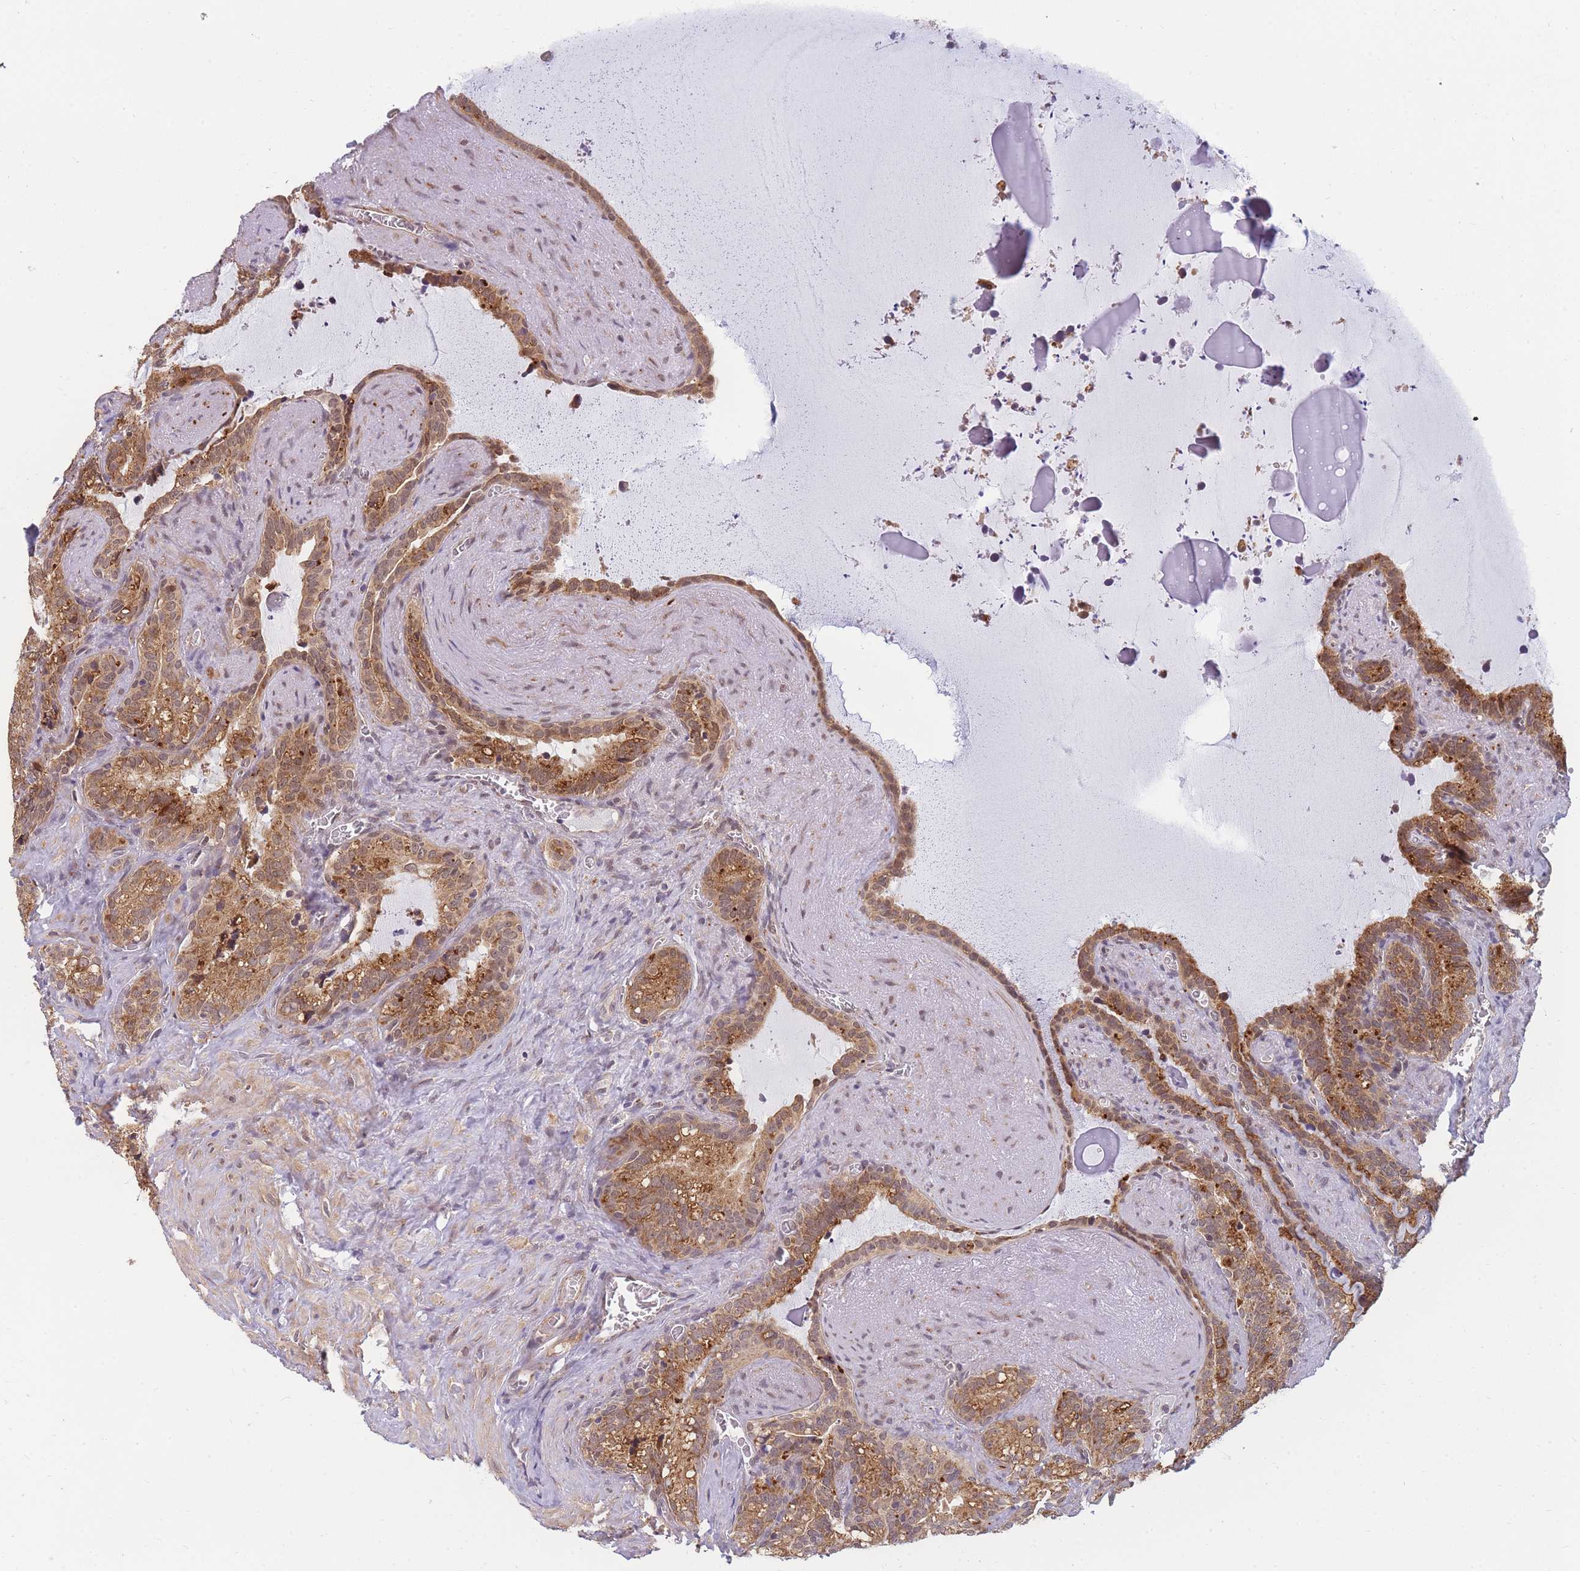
{"staining": {"intensity": "moderate", "quantity": ">75%", "location": "cytoplasmic/membranous"}, "tissue": "seminal vesicle", "cell_type": "Glandular cells", "image_type": "normal", "snomed": [{"axis": "morphology", "description": "Normal tissue, NOS"}, {"axis": "topography", "description": "Prostate"}, {"axis": "topography", "description": "Seminal veicle"}], "caption": "Seminal vesicle stained with a brown dye demonstrates moderate cytoplasmic/membranous positive expression in approximately >75% of glandular cells.", "gene": "ENSG00000276345", "patient": {"sex": "male", "age": 58}}